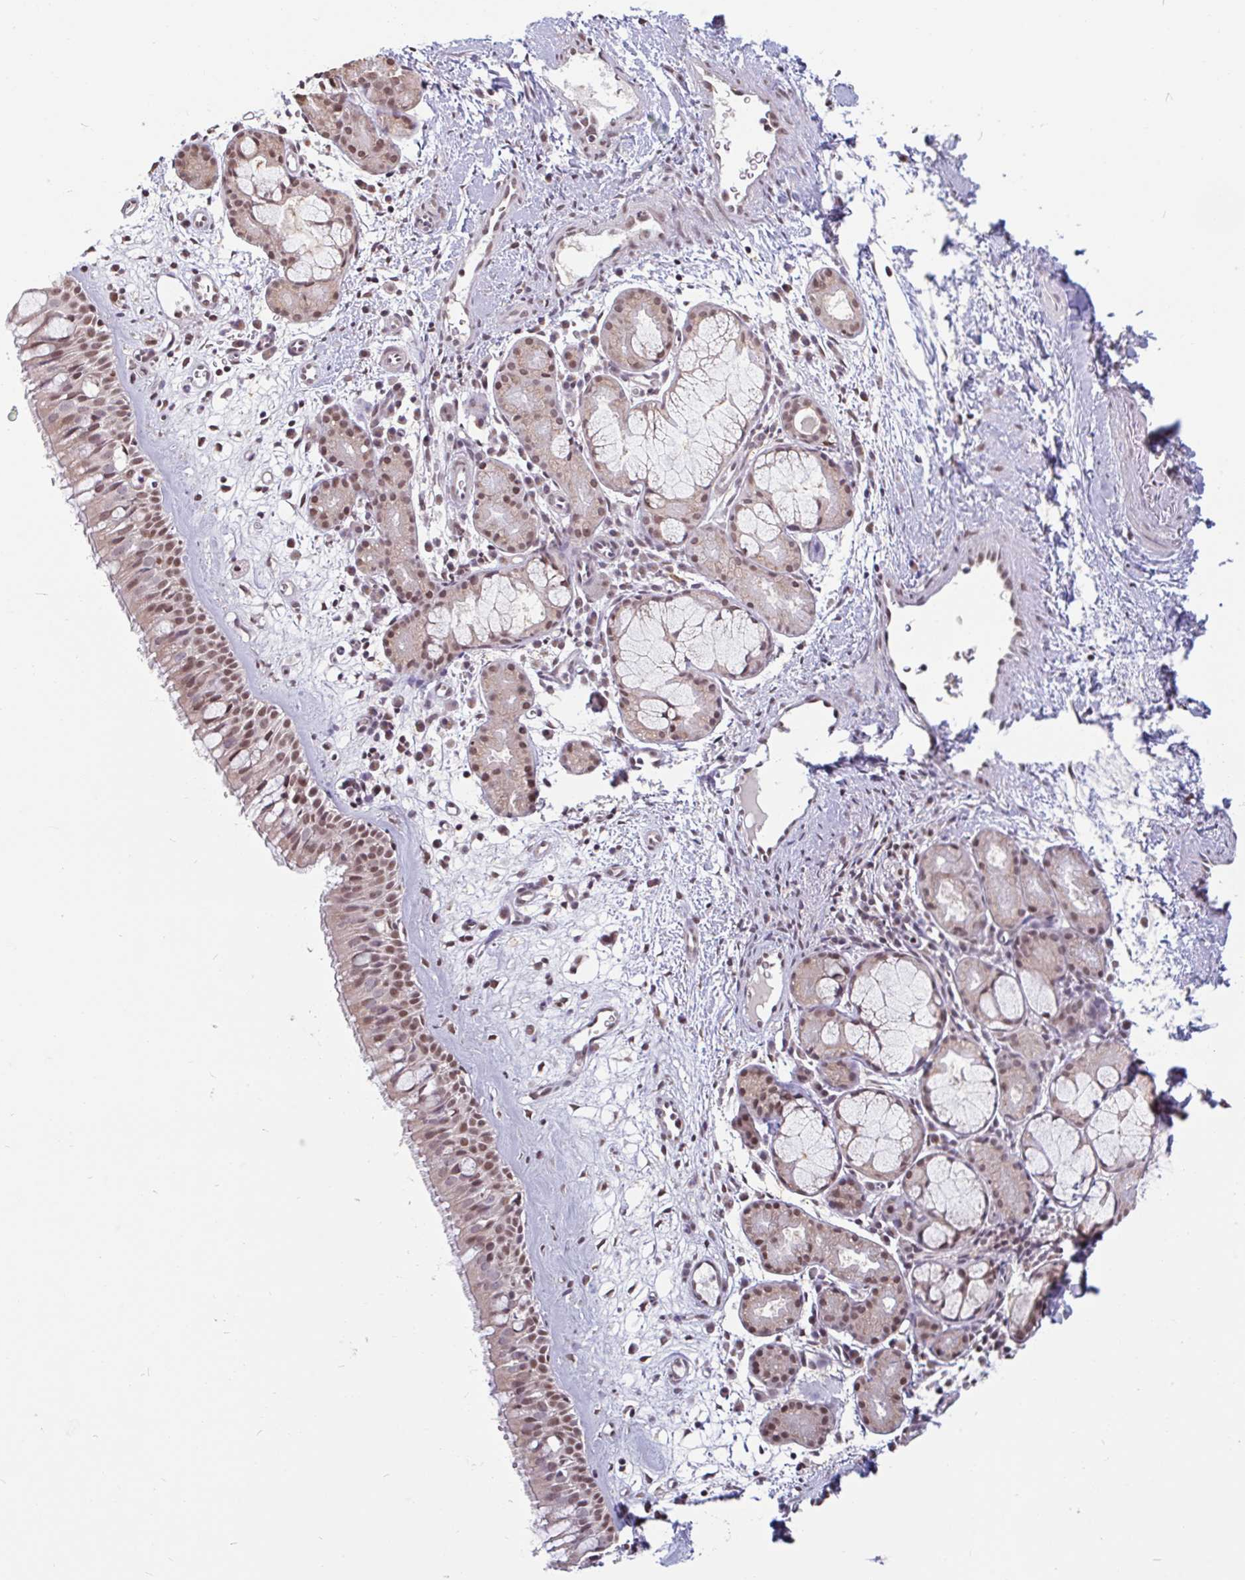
{"staining": {"intensity": "moderate", "quantity": "25%-75%", "location": "nuclear"}, "tissue": "nasopharynx", "cell_type": "Respiratory epithelial cells", "image_type": "normal", "snomed": [{"axis": "morphology", "description": "Normal tissue, NOS"}, {"axis": "topography", "description": "Nasopharynx"}], "caption": "Protein staining by immunohistochemistry demonstrates moderate nuclear positivity in approximately 25%-75% of respiratory epithelial cells in benign nasopharynx. Ihc stains the protein in brown and the nuclei are stained blue.", "gene": "DR1", "patient": {"sex": "male", "age": 65}}